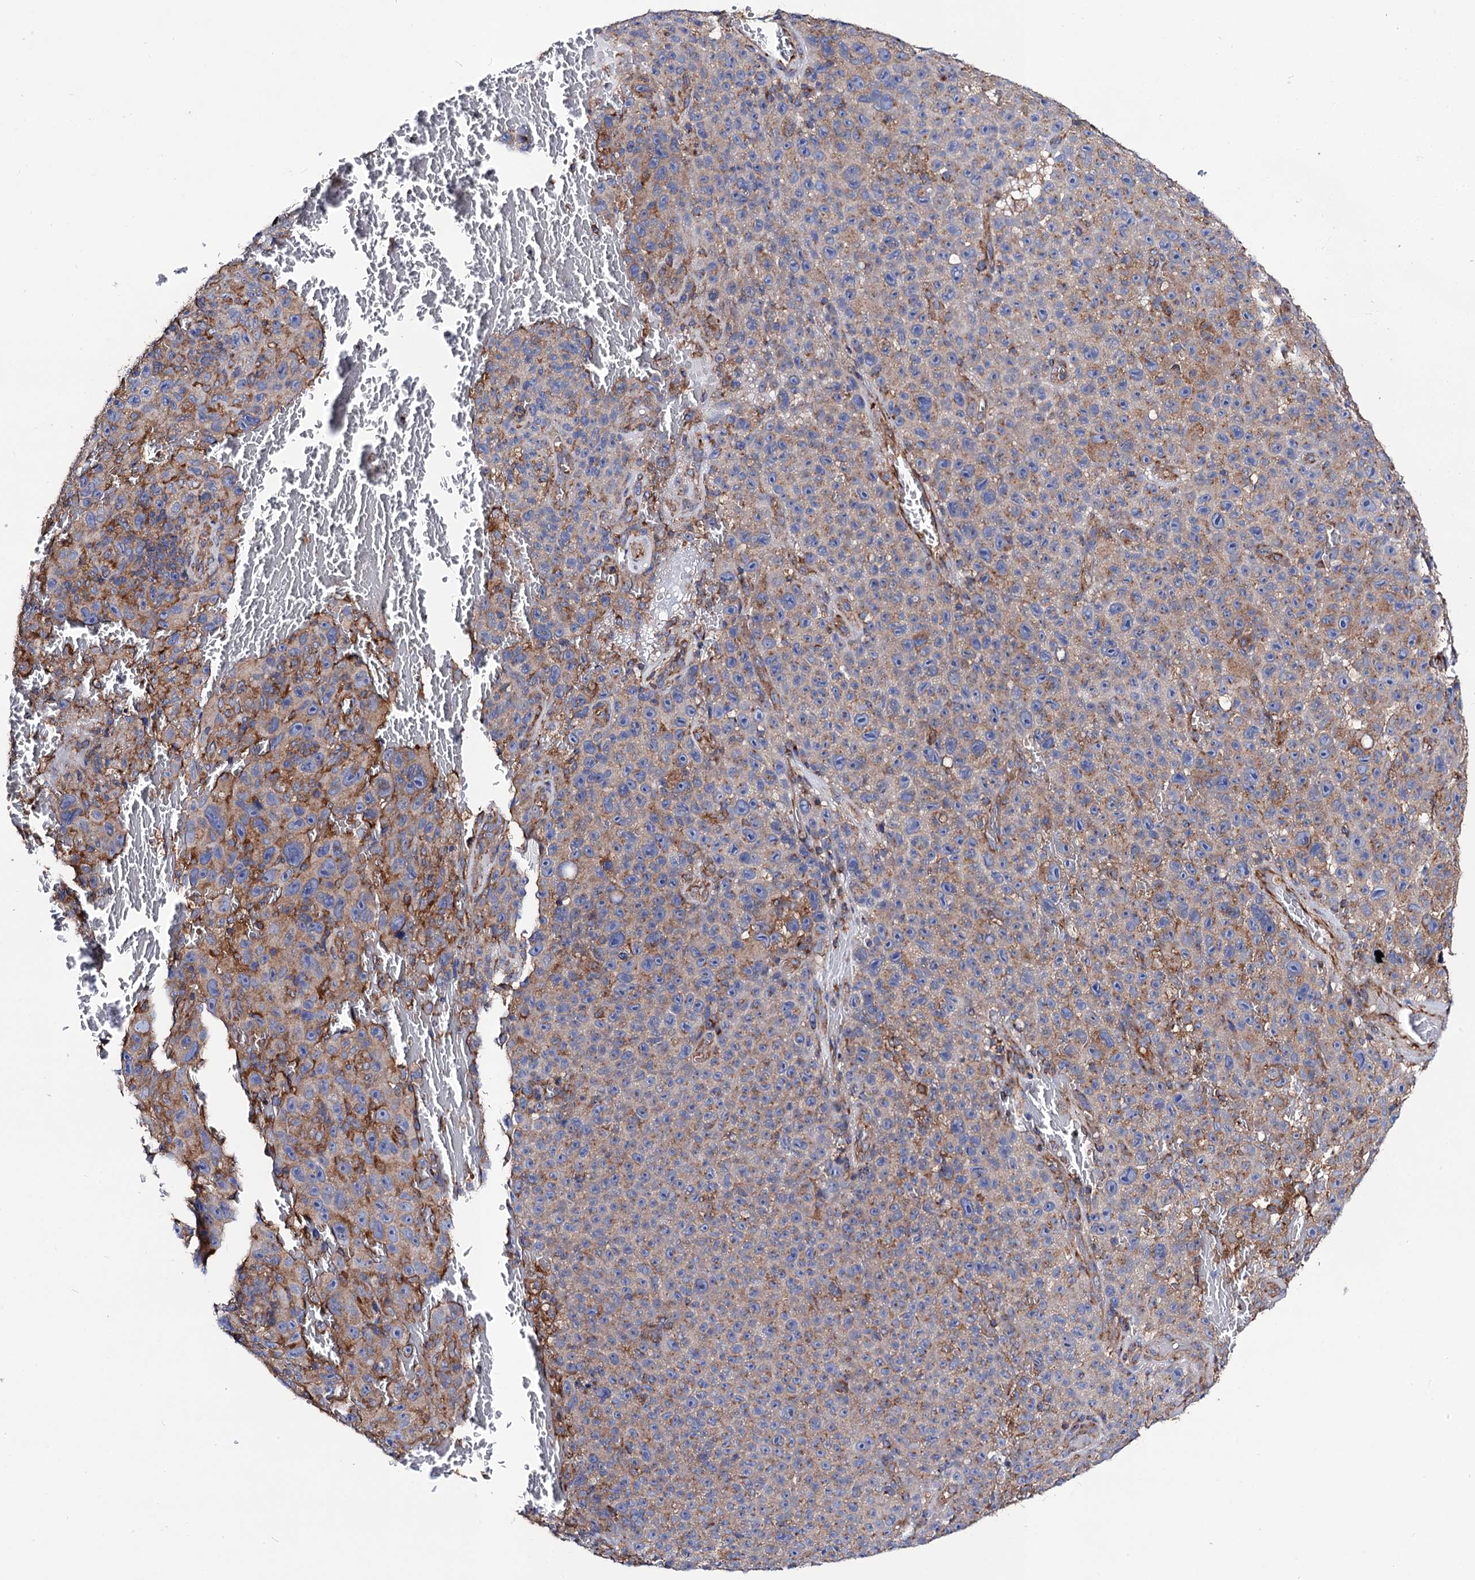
{"staining": {"intensity": "moderate", "quantity": "25%-75%", "location": "cytoplasmic/membranous"}, "tissue": "melanoma", "cell_type": "Tumor cells", "image_type": "cancer", "snomed": [{"axis": "morphology", "description": "Malignant melanoma, NOS"}, {"axis": "topography", "description": "Skin"}], "caption": "Protein analysis of melanoma tissue reveals moderate cytoplasmic/membranous expression in about 25%-75% of tumor cells.", "gene": "DYDC1", "patient": {"sex": "female", "age": 82}}